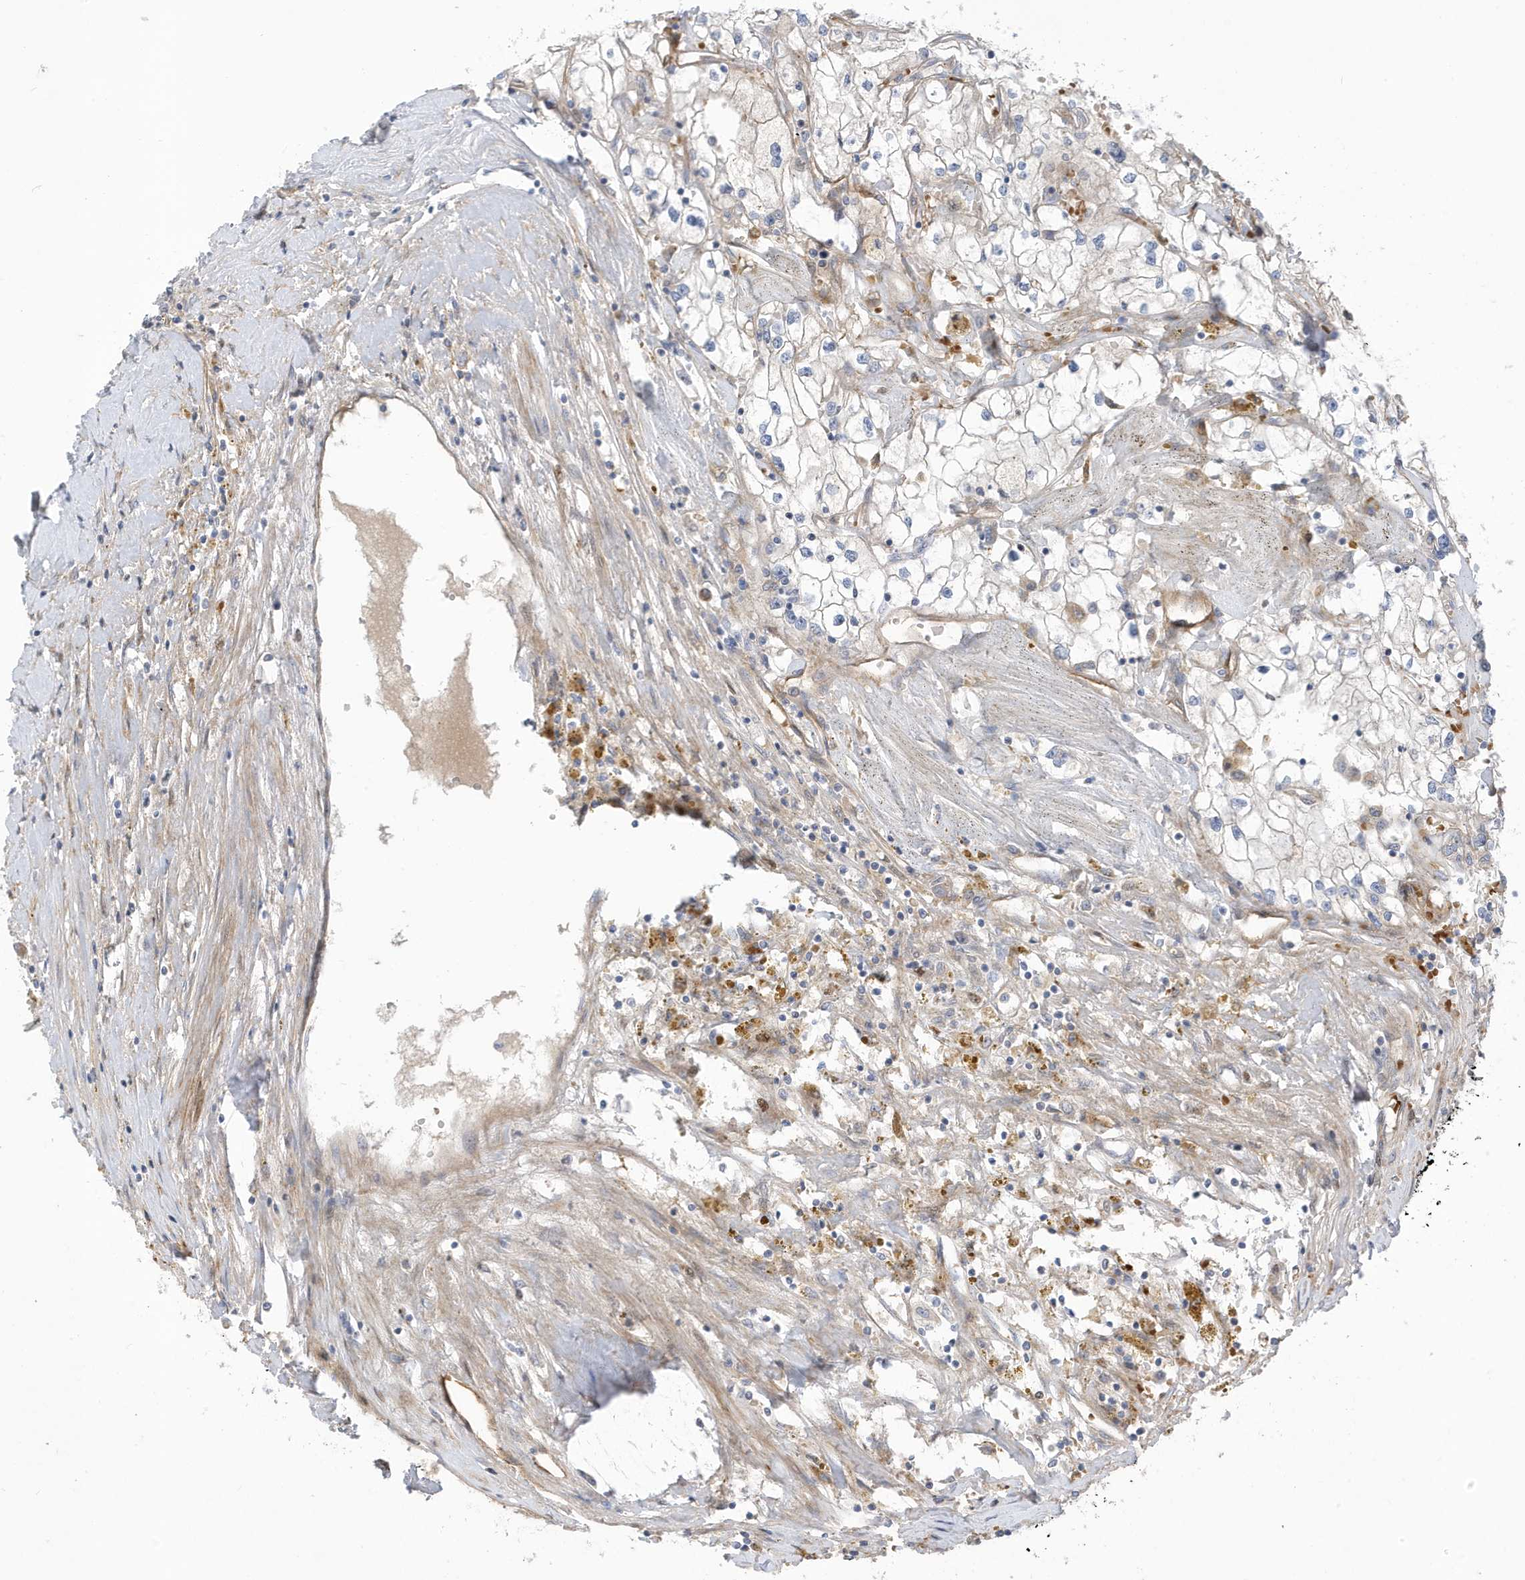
{"staining": {"intensity": "negative", "quantity": "none", "location": "none"}, "tissue": "renal cancer", "cell_type": "Tumor cells", "image_type": "cancer", "snomed": [{"axis": "morphology", "description": "Adenocarcinoma, NOS"}, {"axis": "topography", "description": "Kidney"}], "caption": "There is no significant staining in tumor cells of renal cancer.", "gene": "ATP13A5", "patient": {"sex": "male", "age": 56}}